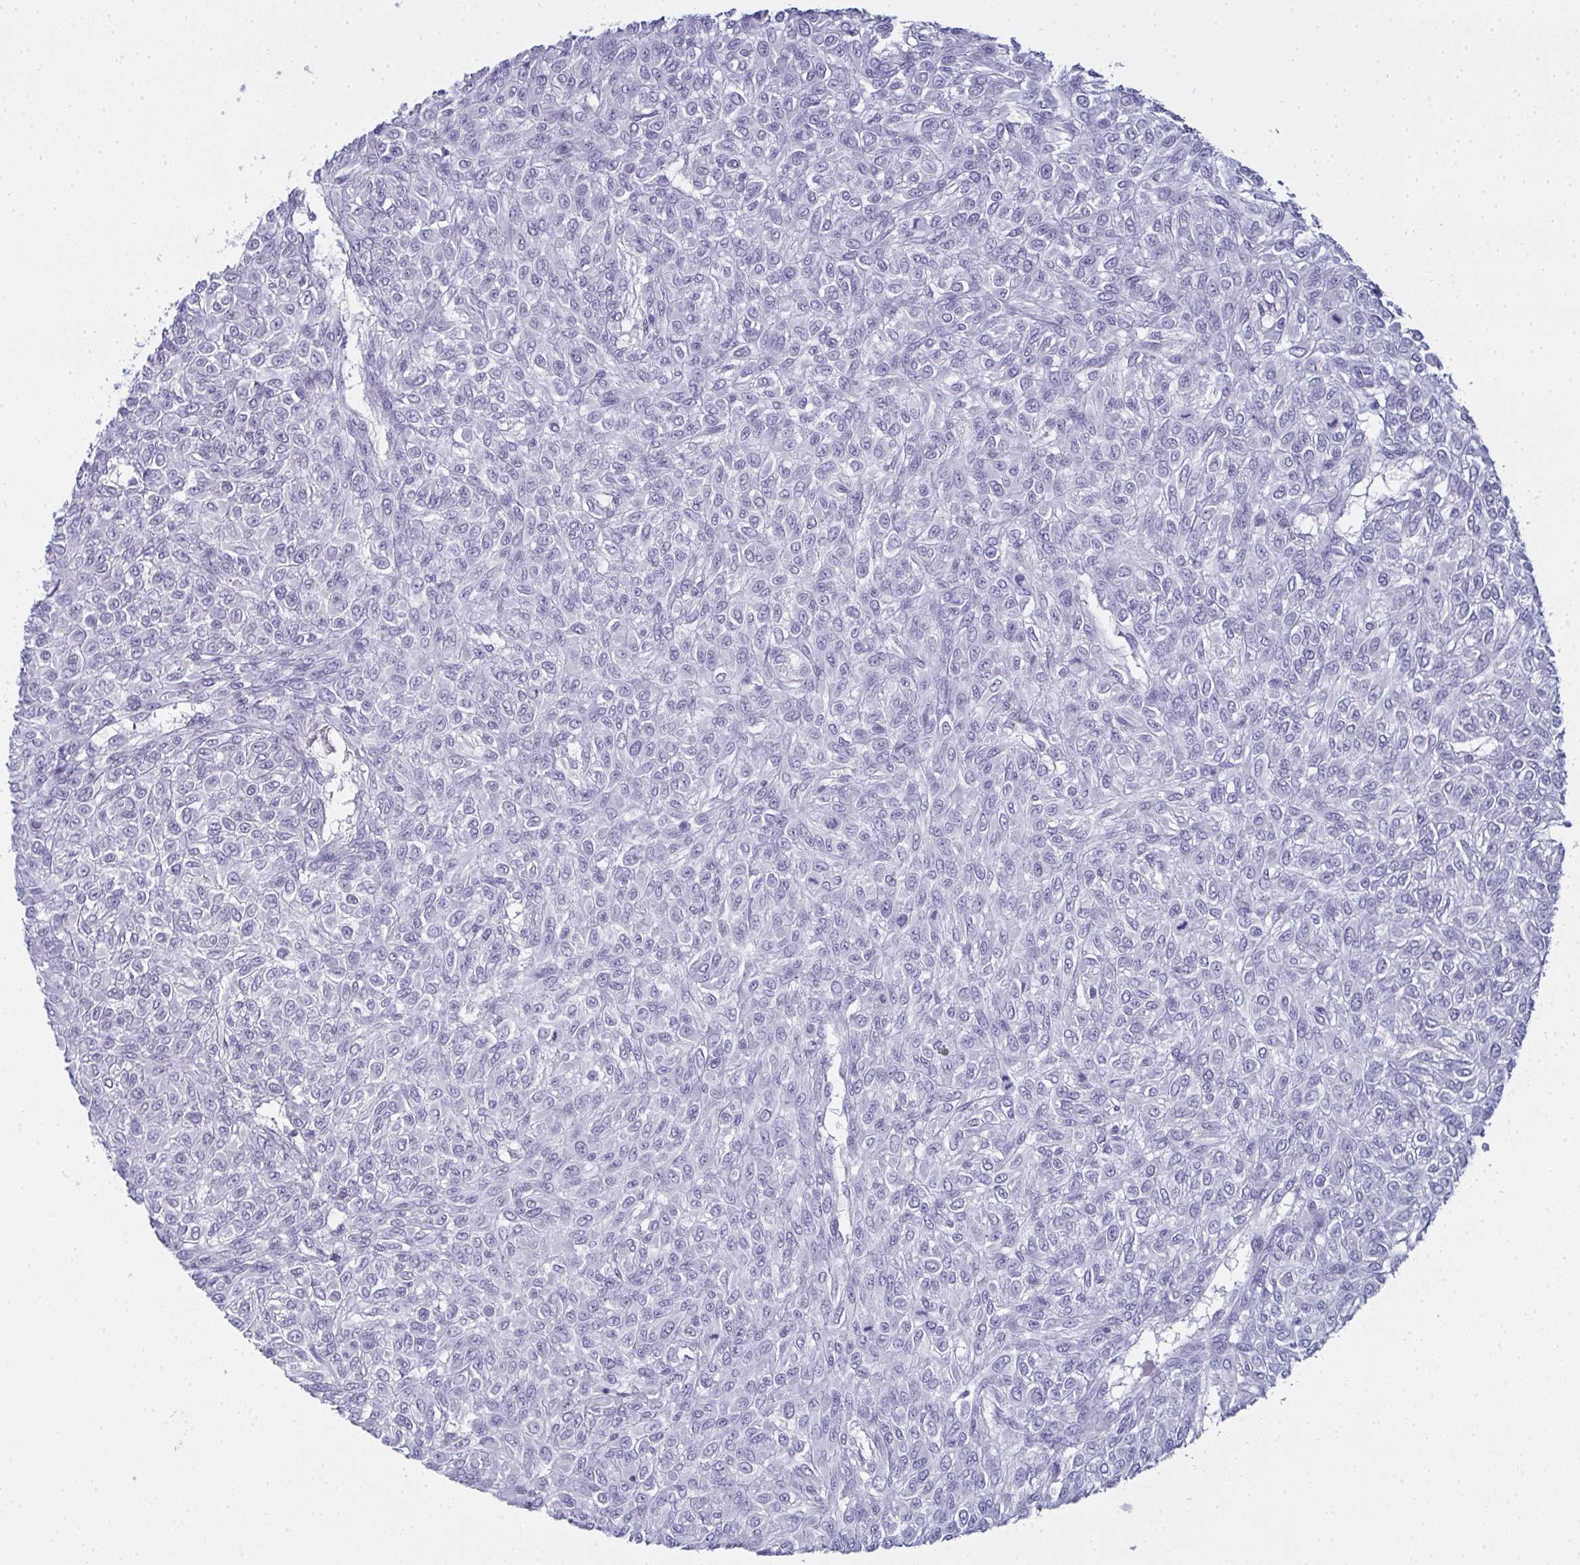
{"staining": {"intensity": "negative", "quantity": "none", "location": "none"}, "tissue": "renal cancer", "cell_type": "Tumor cells", "image_type": "cancer", "snomed": [{"axis": "morphology", "description": "Adenocarcinoma, NOS"}, {"axis": "topography", "description": "Kidney"}], "caption": "Immunohistochemistry histopathology image of renal adenocarcinoma stained for a protein (brown), which displays no expression in tumor cells.", "gene": "SLC36A2", "patient": {"sex": "male", "age": 58}}